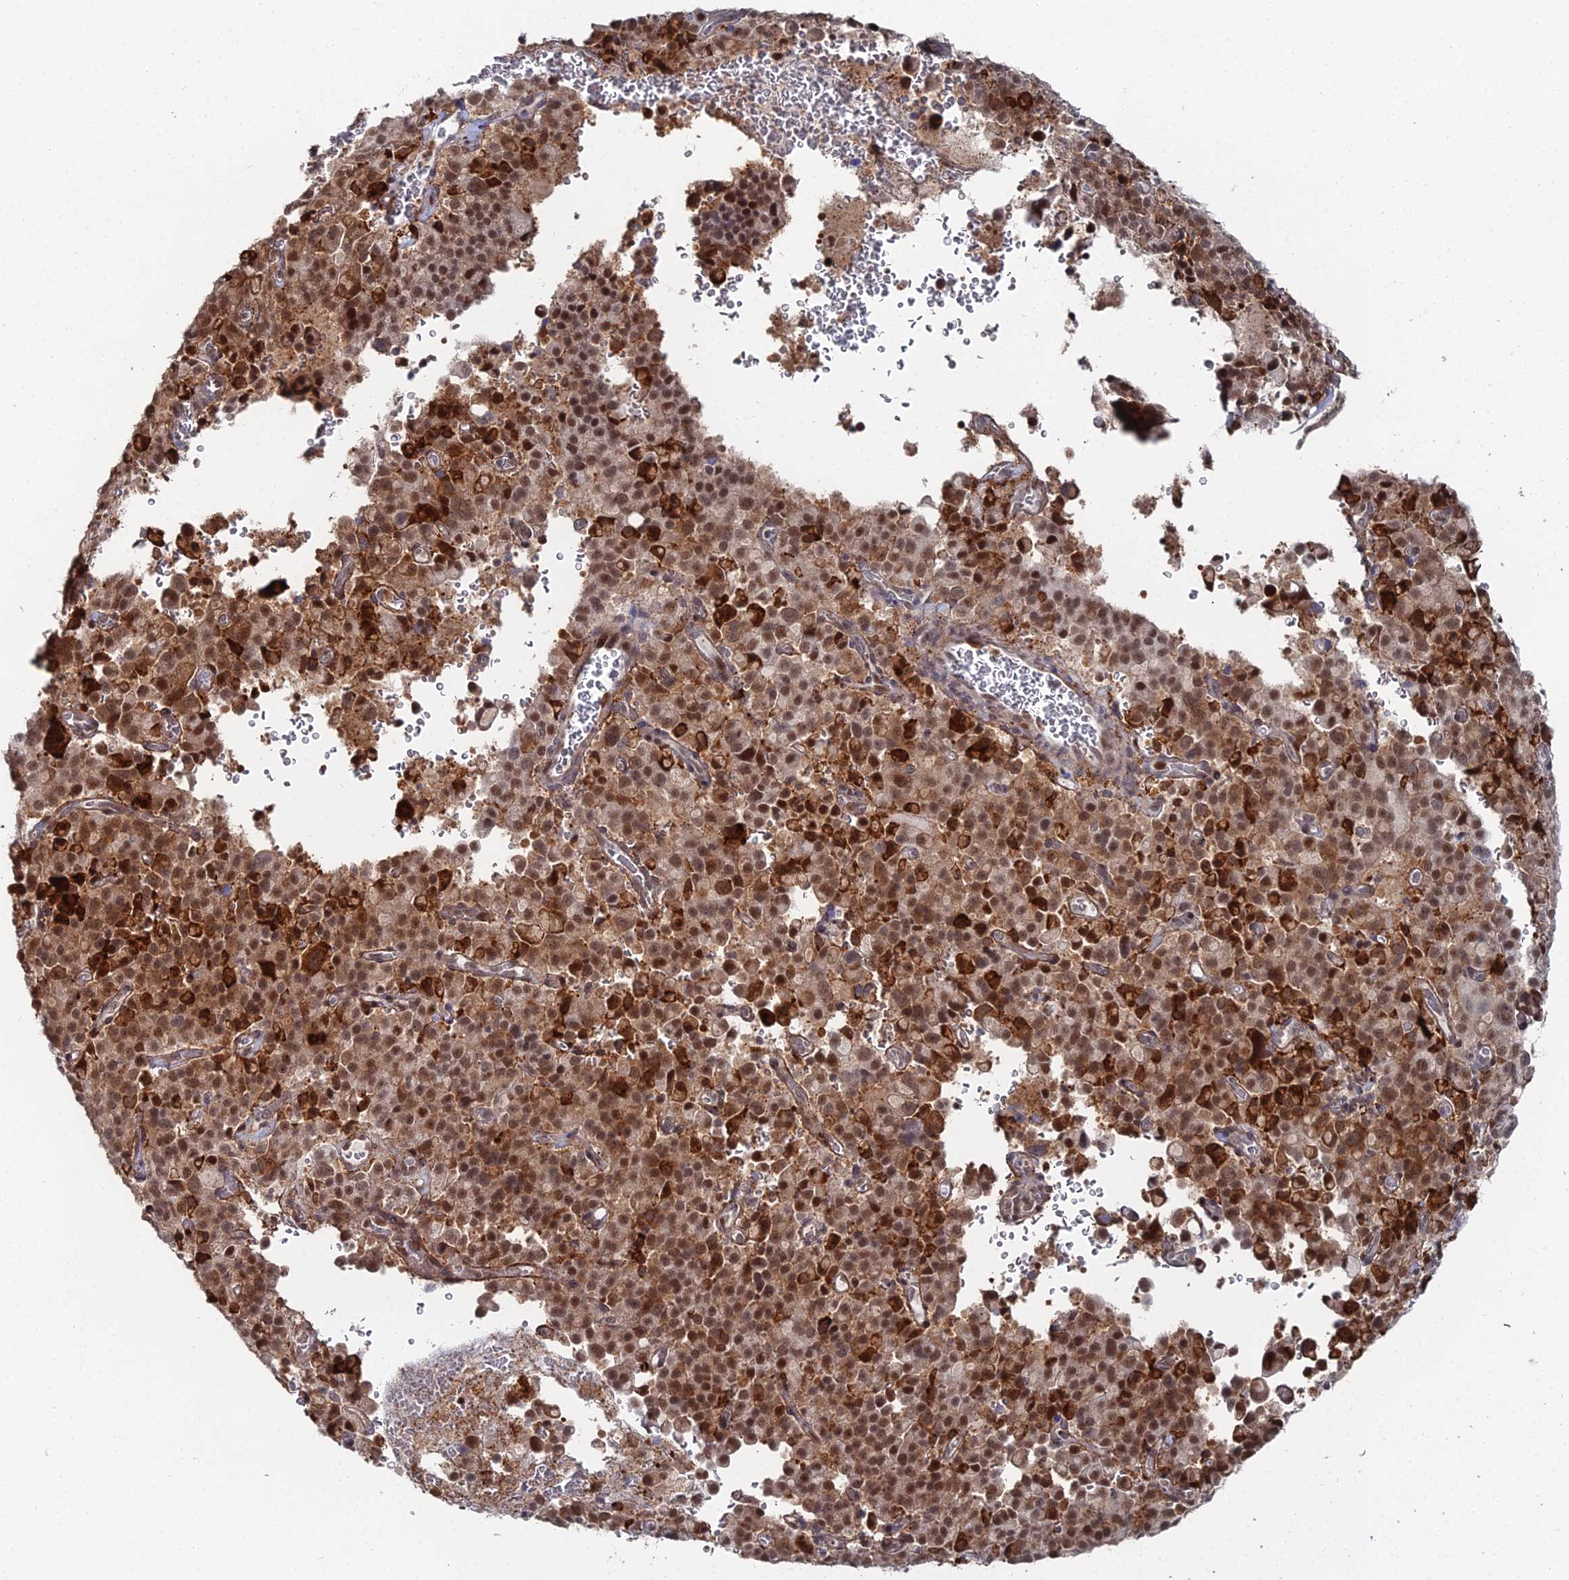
{"staining": {"intensity": "strong", "quantity": ">75%", "location": "cytoplasmic/membranous,nuclear"}, "tissue": "pancreatic cancer", "cell_type": "Tumor cells", "image_type": "cancer", "snomed": [{"axis": "morphology", "description": "Adenocarcinoma, NOS"}, {"axis": "topography", "description": "Pancreas"}], "caption": "The immunohistochemical stain highlights strong cytoplasmic/membranous and nuclear expression in tumor cells of pancreatic cancer tissue. (Stains: DAB in brown, nuclei in blue, Microscopy: brightfield microscopy at high magnification).", "gene": "GSC2", "patient": {"sex": "male", "age": 65}}